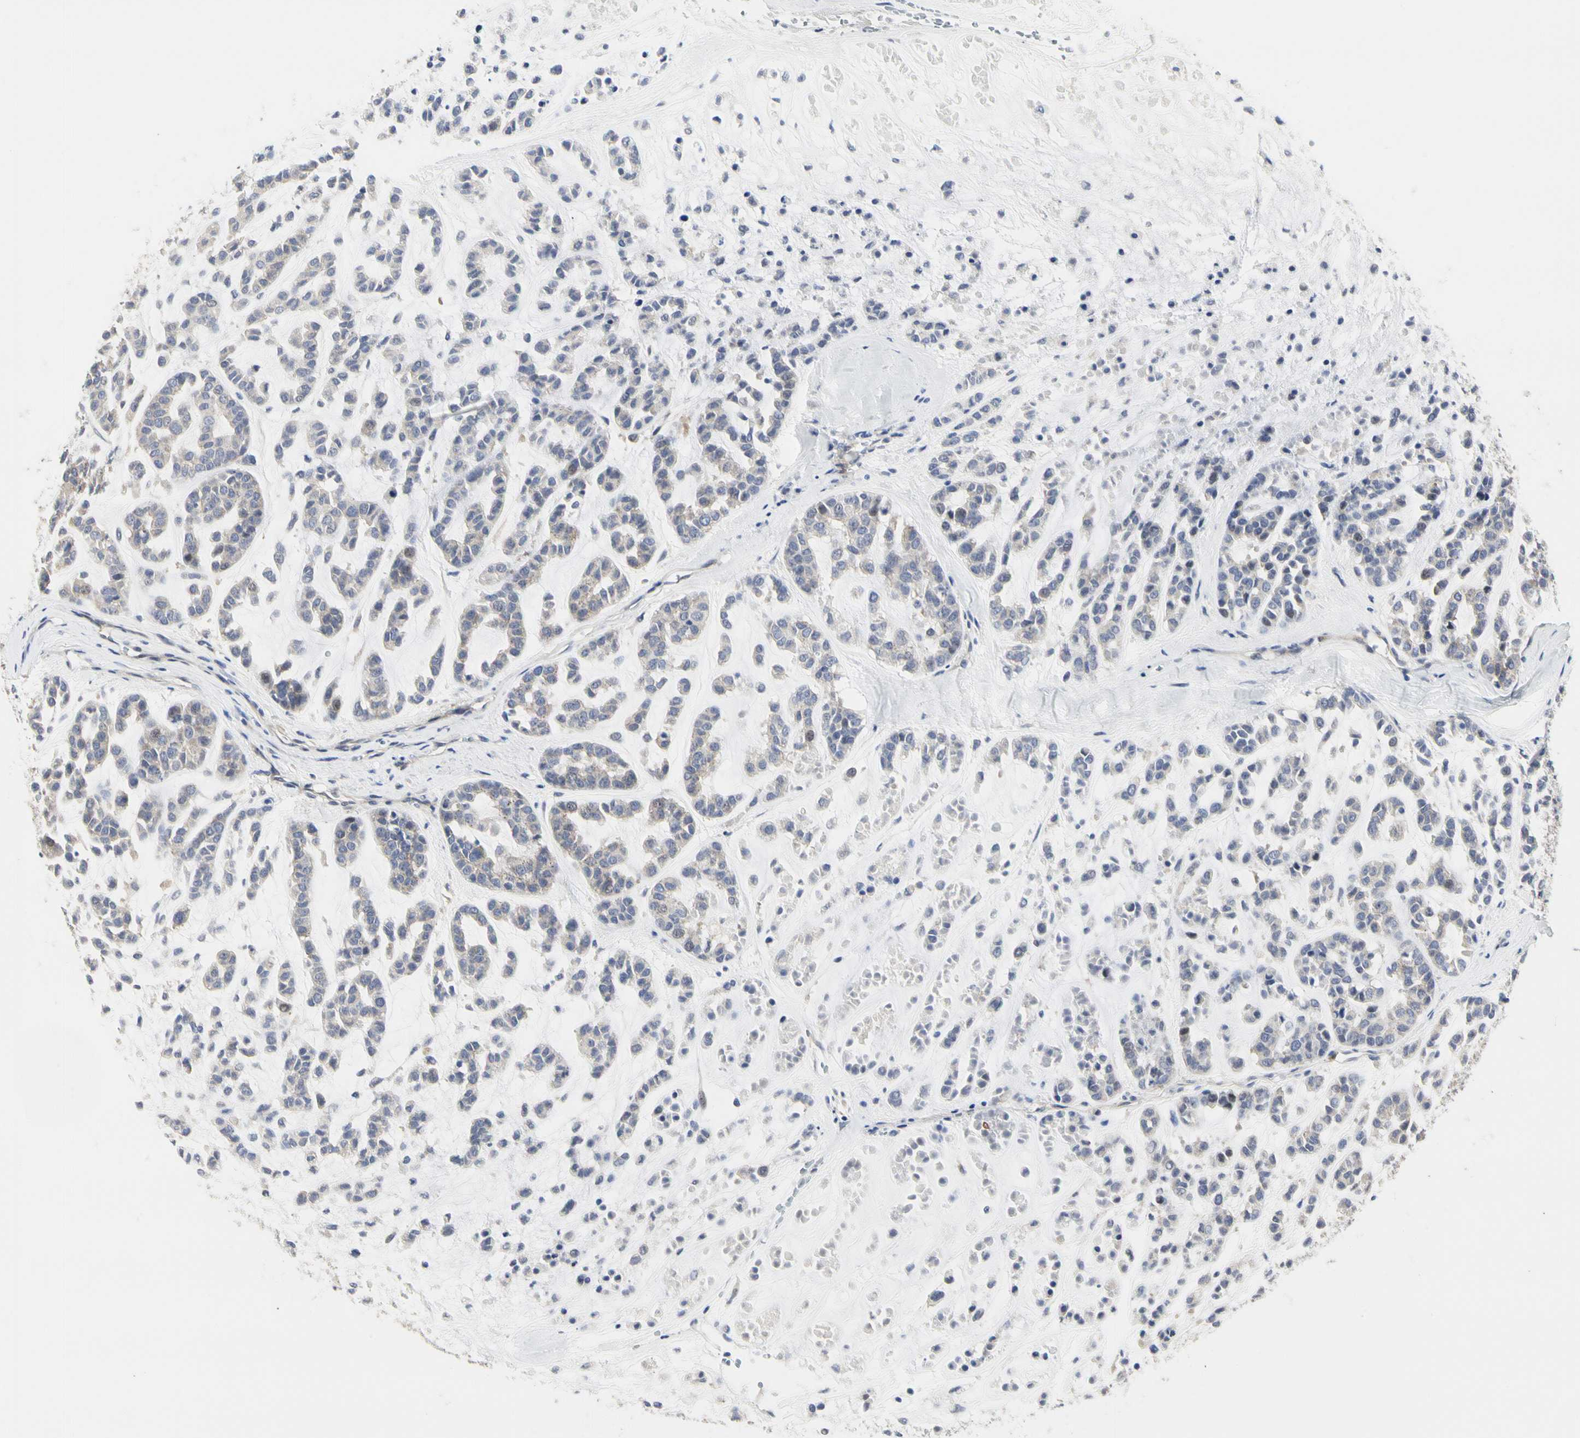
{"staining": {"intensity": "weak", "quantity": "25%-75%", "location": "cytoplasmic/membranous"}, "tissue": "head and neck cancer", "cell_type": "Tumor cells", "image_type": "cancer", "snomed": [{"axis": "morphology", "description": "Adenocarcinoma, NOS"}, {"axis": "morphology", "description": "Adenoma, NOS"}, {"axis": "topography", "description": "Head-Neck"}], "caption": "Weak cytoplasmic/membranous staining is seen in about 25%-75% of tumor cells in head and neck cancer. Using DAB (brown) and hematoxylin (blue) stains, captured at high magnification using brightfield microscopy.", "gene": "SHANK2", "patient": {"sex": "female", "age": 55}}